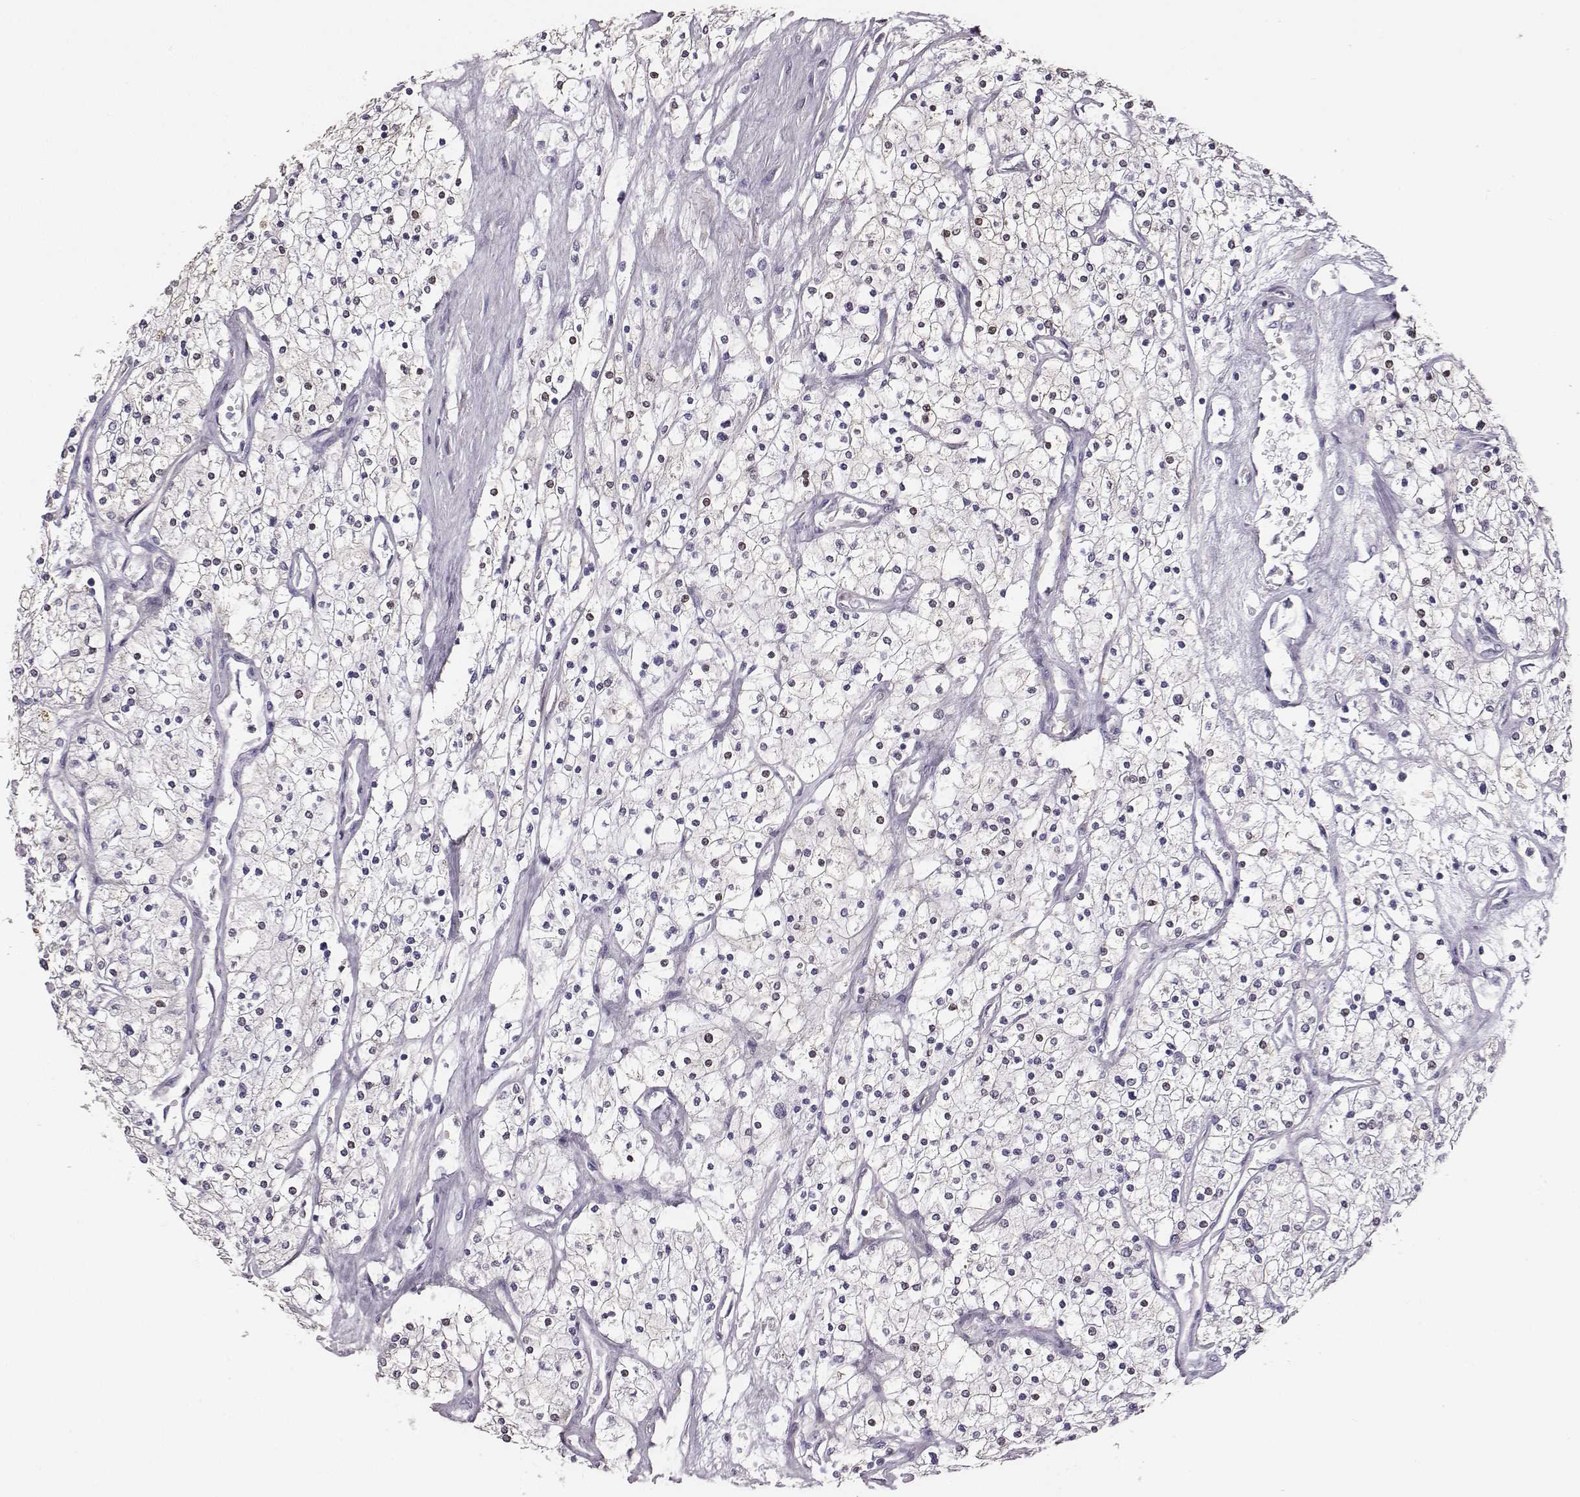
{"staining": {"intensity": "negative", "quantity": "none", "location": "none"}, "tissue": "renal cancer", "cell_type": "Tumor cells", "image_type": "cancer", "snomed": [{"axis": "morphology", "description": "Adenocarcinoma, NOS"}, {"axis": "topography", "description": "Kidney"}], "caption": "This is an immunohistochemistry photomicrograph of human adenocarcinoma (renal). There is no expression in tumor cells.", "gene": "GUCA1A", "patient": {"sex": "male", "age": 80}}